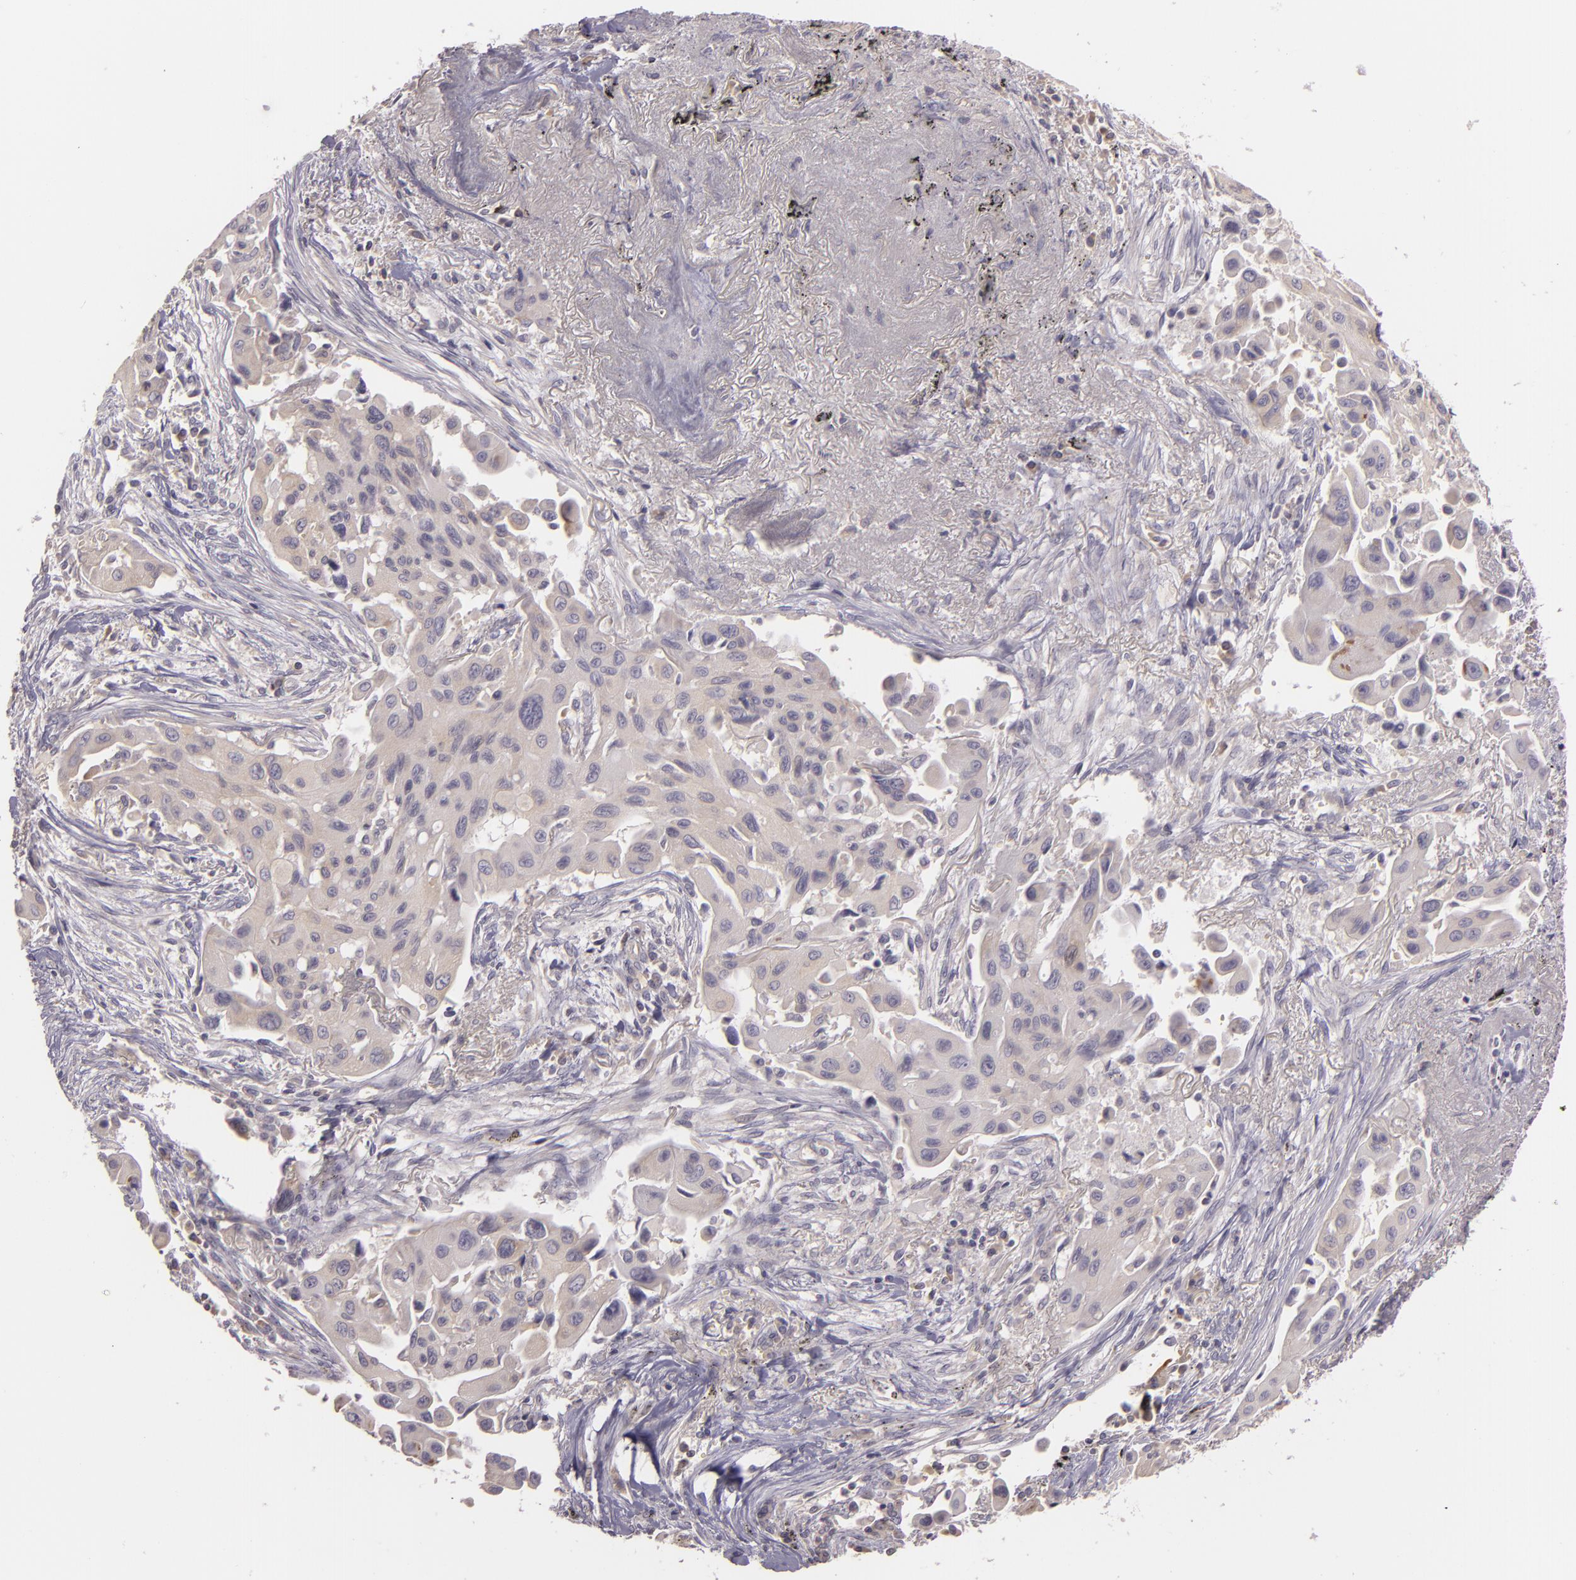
{"staining": {"intensity": "weak", "quantity": "<25%", "location": "cytoplasmic/membranous"}, "tissue": "lung cancer", "cell_type": "Tumor cells", "image_type": "cancer", "snomed": [{"axis": "morphology", "description": "Adenocarcinoma, NOS"}, {"axis": "topography", "description": "Lung"}], "caption": "Immunohistochemical staining of human lung cancer reveals no significant staining in tumor cells. (DAB IHC visualized using brightfield microscopy, high magnification).", "gene": "RALGAPA1", "patient": {"sex": "male", "age": 68}}